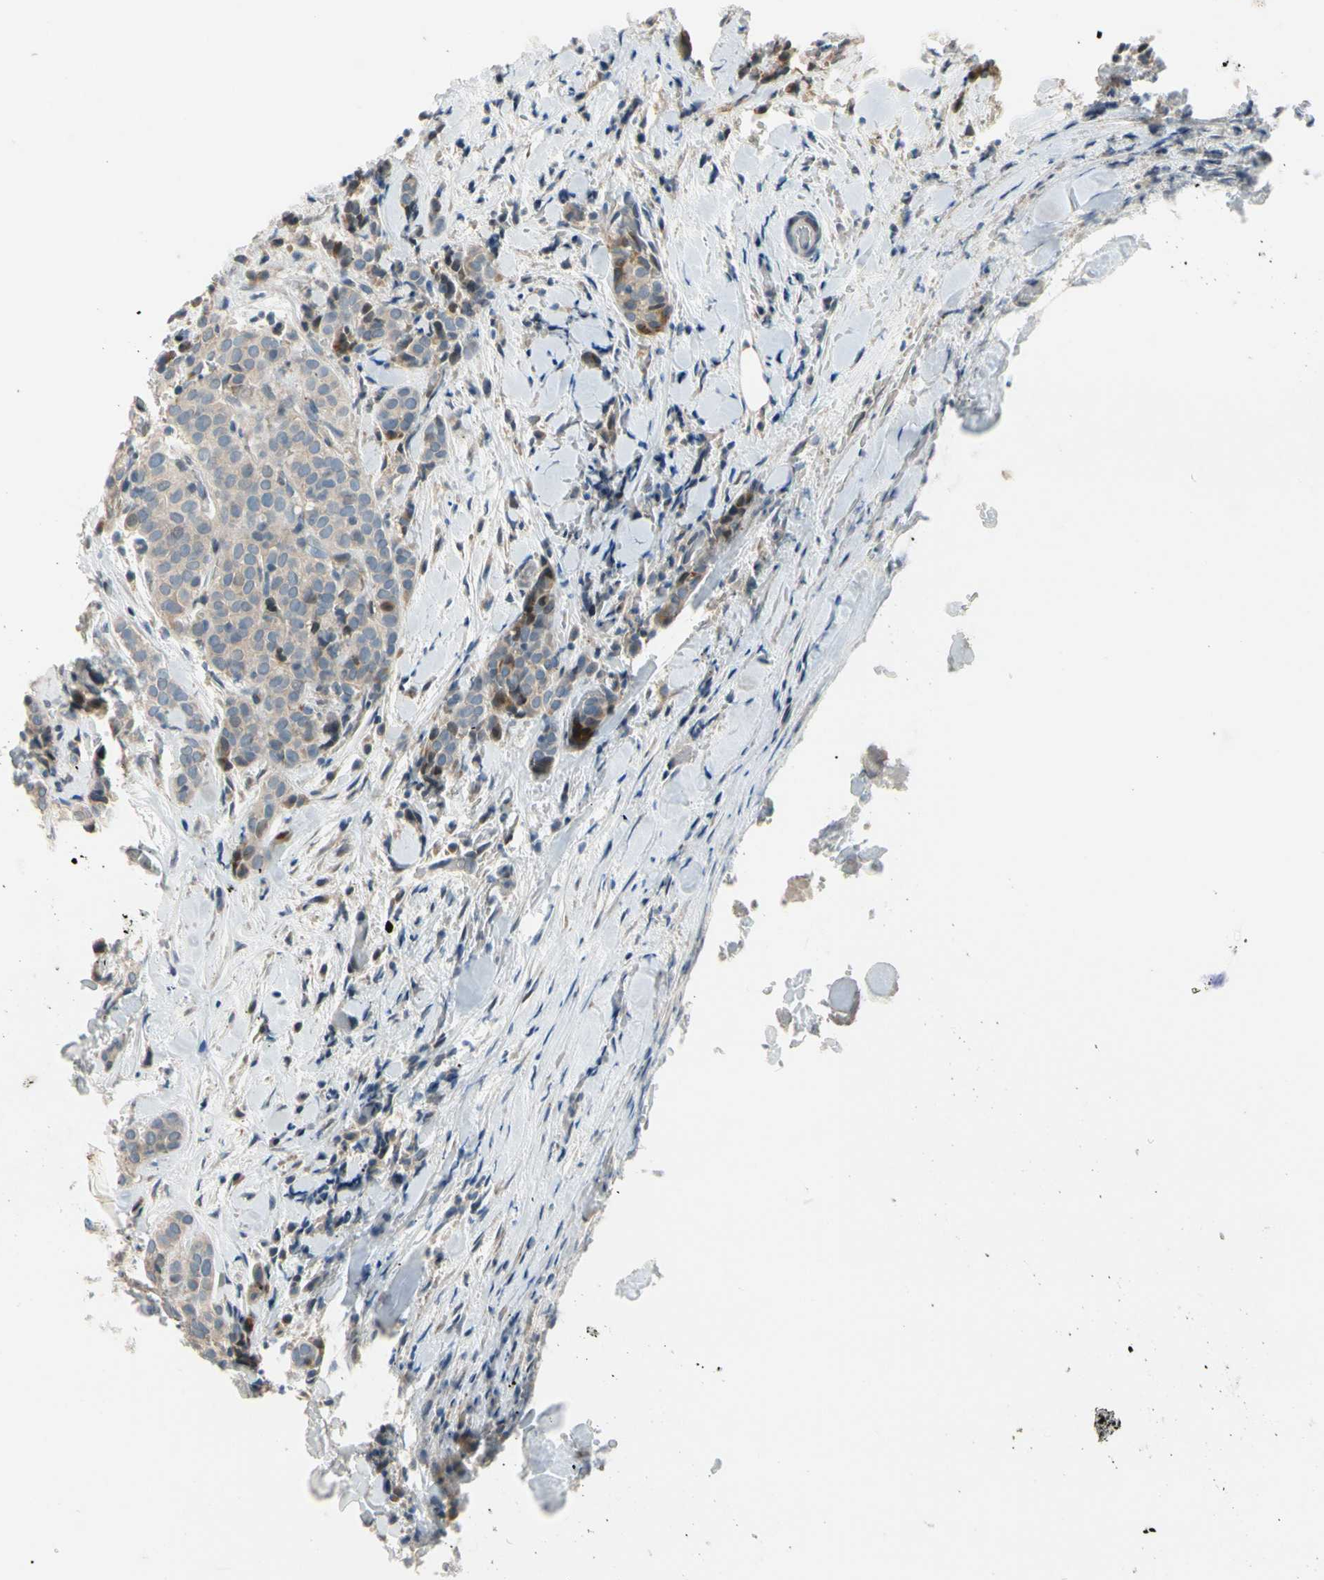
{"staining": {"intensity": "weak", "quantity": "25%-75%", "location": "cytoplasmic/membranous"}, "tissue": "thyroid cancer", "cell_type": "Tumor cells", "image_type": "cancer", "snomed": [{"axis": "morphology", "description": "Normal tissue, NOS"}, {"axis": "morphology", "description": "Papillary adenocarcinoma, NOS"}, {"axis": "topography", "description": "Thyroid gland"}], "caption": "The image shows immunohistochemical staining of thyroid cancer. There is weak cytoplasmic/membranous staining is appreciated in approximately 25%-75% of tumor cells.", "gene": "PIP5K1B", "patient": {"sex": "female", "age": 30}}